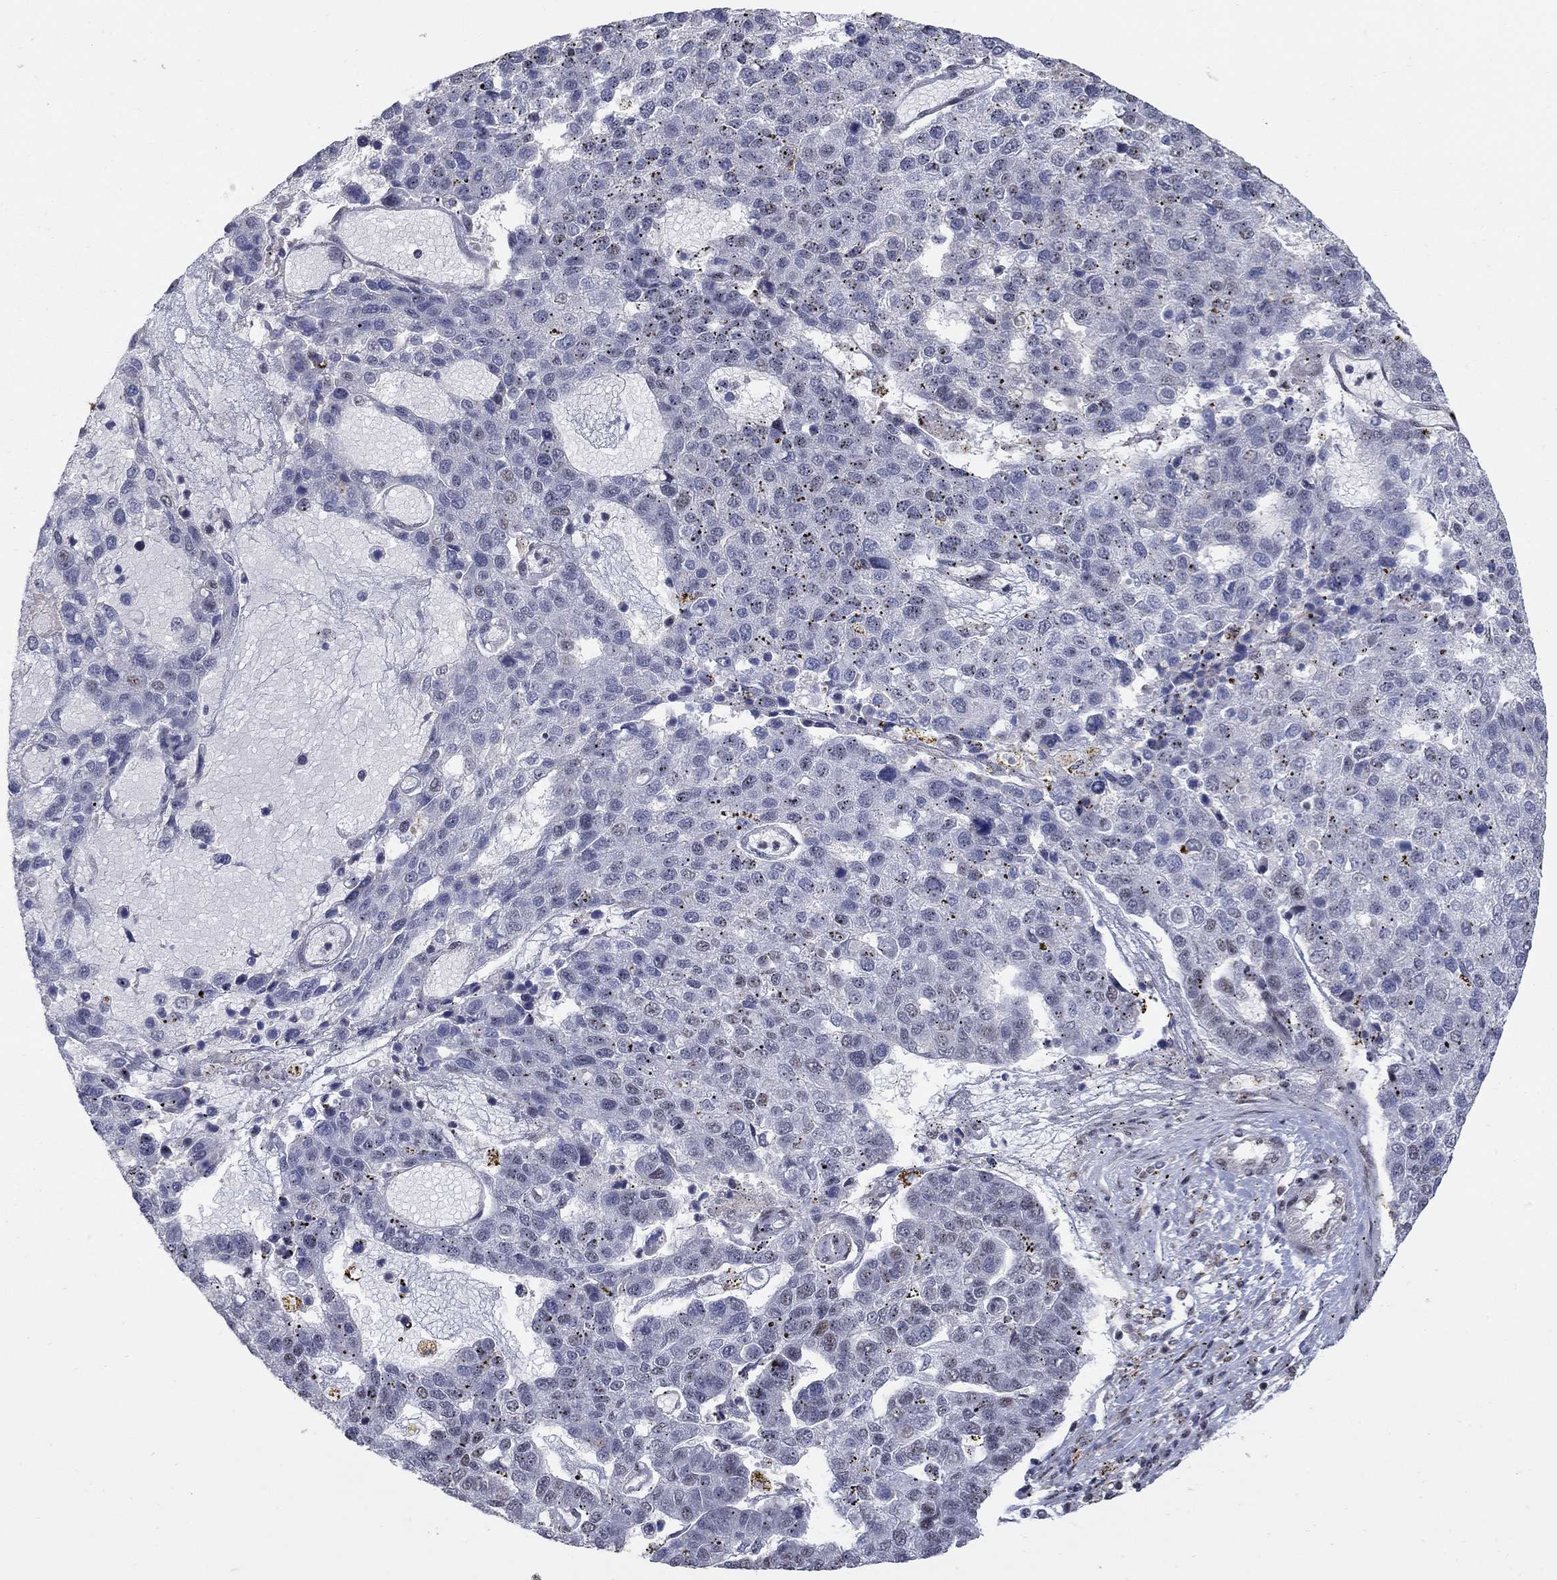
{"staining": {"intensity": "negative", "quantity": "none", "location": "none"}, "tissue": "pancreatic cancer", "cell_type": "Tumor cells", "image_type": "cancer", "snomed": [{"axis": "morphology", "description": "Adenocarcinoma, NOS"}, {"axis": "topography", "description": "Pancreas"}], "caption": "Immunohistochemistry (IHC) photomicrograph of pancreatic cancer (adenocarcinoma) stained for a protein (brown), which exhibits no positivity in tumor cells.", "gene": "PNISR", "patient": {"sex": "female", "age": 61}}